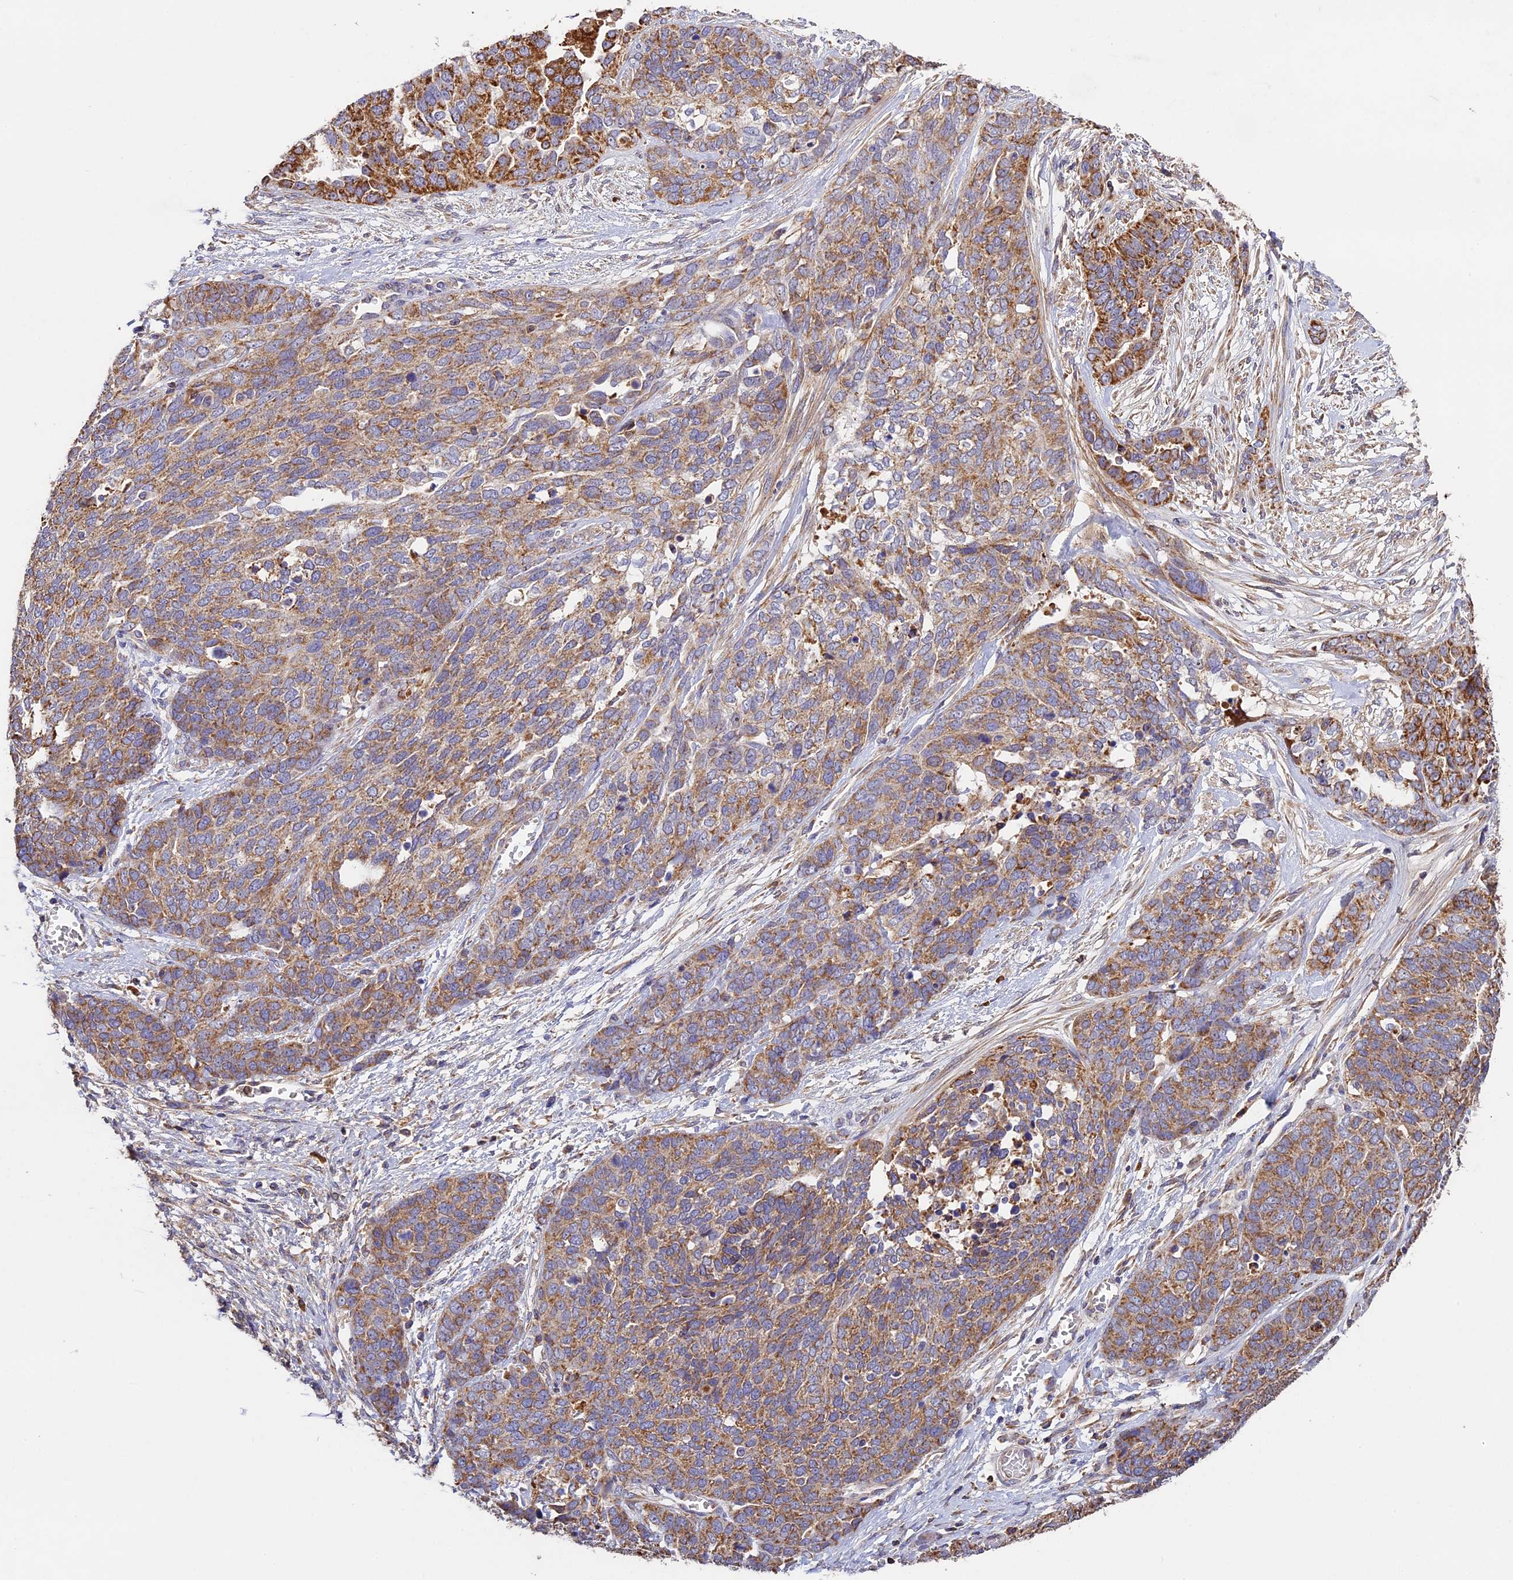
{"staining": {"intensity": "moderate", "quantity": ">75%", "location": "cytoplasmic/membranous"}, "tissue": "ovarian cancer", "cell_type": "Tumor cells", "image_type": "cancer", "snomed": [{"axis": "morphology", "description": "Cystadenocarcinoma, serous, NOS"}, {"axis": "topography", "description": "Ovary"}], "caption": "This image reveals ovarian cancer (serous cystadenocarcinoma) stained with immunohistochemistry (IHC) to label a protein in brown. The cytoplasmic/membranous of tumor cells show moderate positivity for the protein. Nuclei are counter-stained blue.", "gene": "OCEL1", "patient": {"sex": "female", "age": 44}}